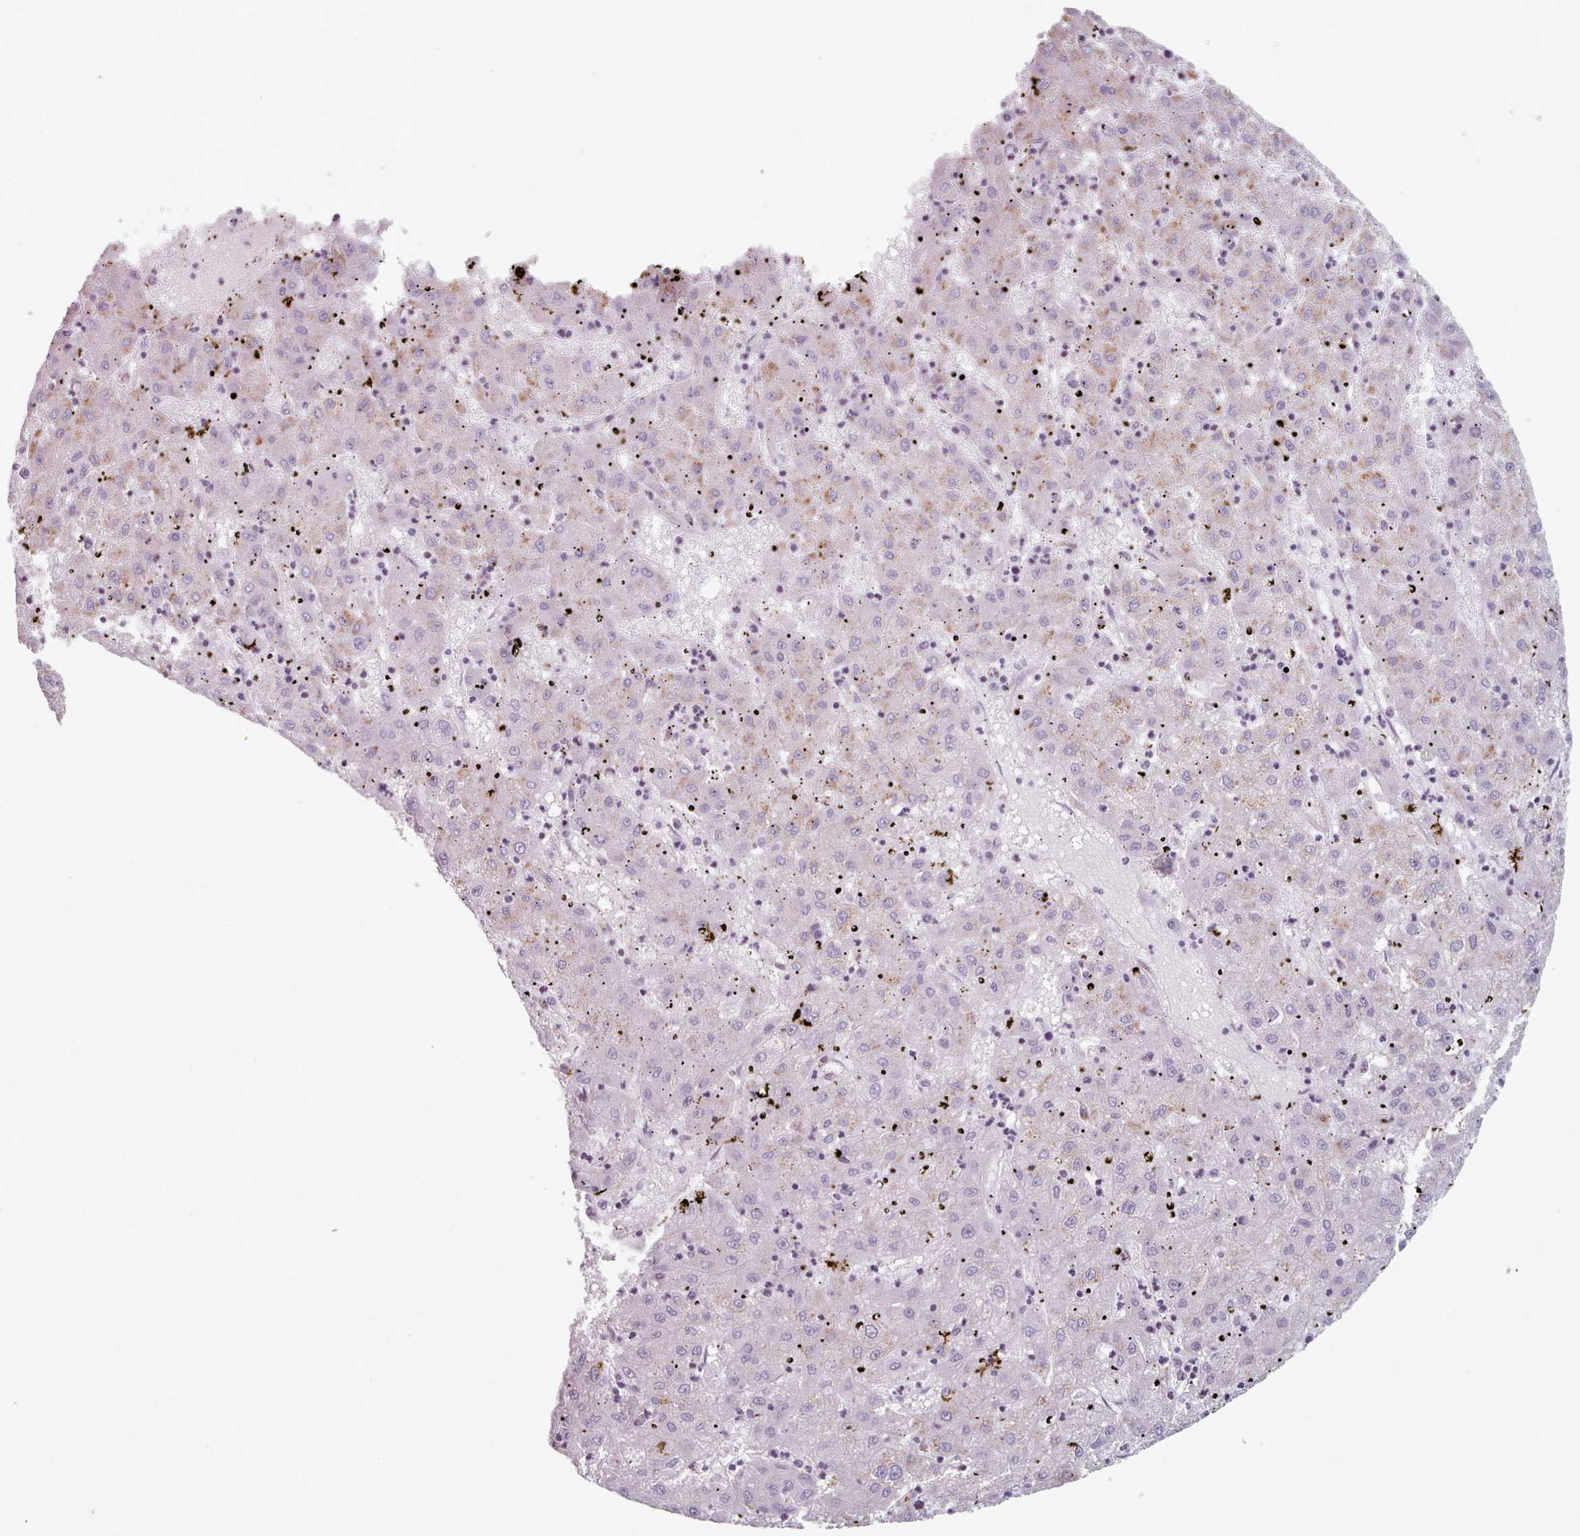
{"staining": {"intensity": "weak", "quantity": "<25%", "location": "cytoplasmic/membranous"}, "tissue": "liver cancer", "cell_type": "Tumor cells", "image_type": "cancer", "snomed": [{"axis": "morphology", "description": "Carcinoma, Hepatocellular, NOS"}, {"axis": "topography", "description": "Liver"}], "caption": "Histopathology image shows no protein expression in tumor cells of liver cancer (hepatocellular carcinoma) tissue.", "gene": "FAM170B", "patient": {"sex": "male", "age": 72}}